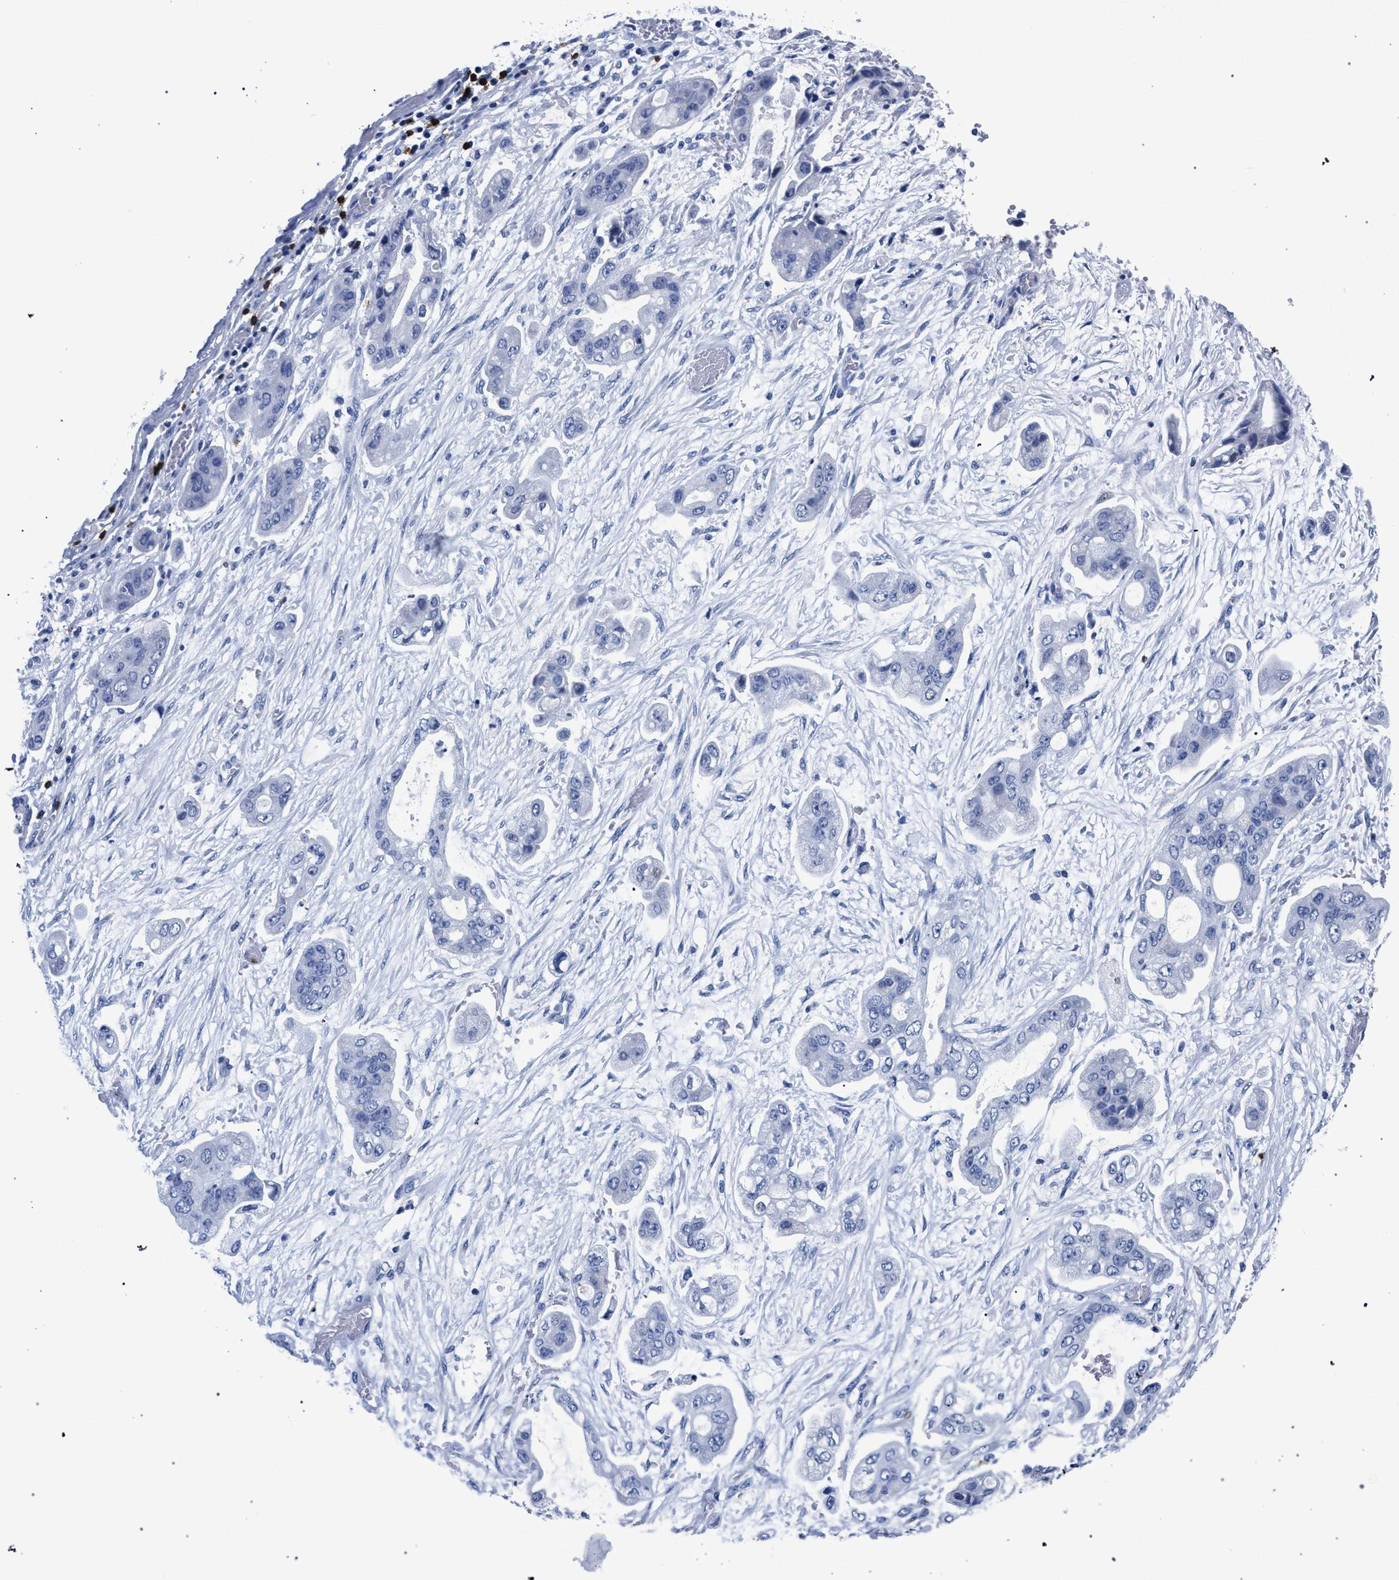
{"staining": {"intensity": "negative", "quantity": "none", "location": "none"}, "tissue": "stomach cancer", "cell_type": "Tumor cells", "image_type": "cancer", "snomed": [{"axis": "morphology", "description": "Adenocarcinoma, NOS"}, {"axis": "topography", "description": "Stomach"}], "caption": "This is an immunohistochemistry micrograph of stomach adenocarcinoma. There is no expression in tumor cells.", "gene": "KLRK1", "patient": {"sex": "male", "age": 62}}